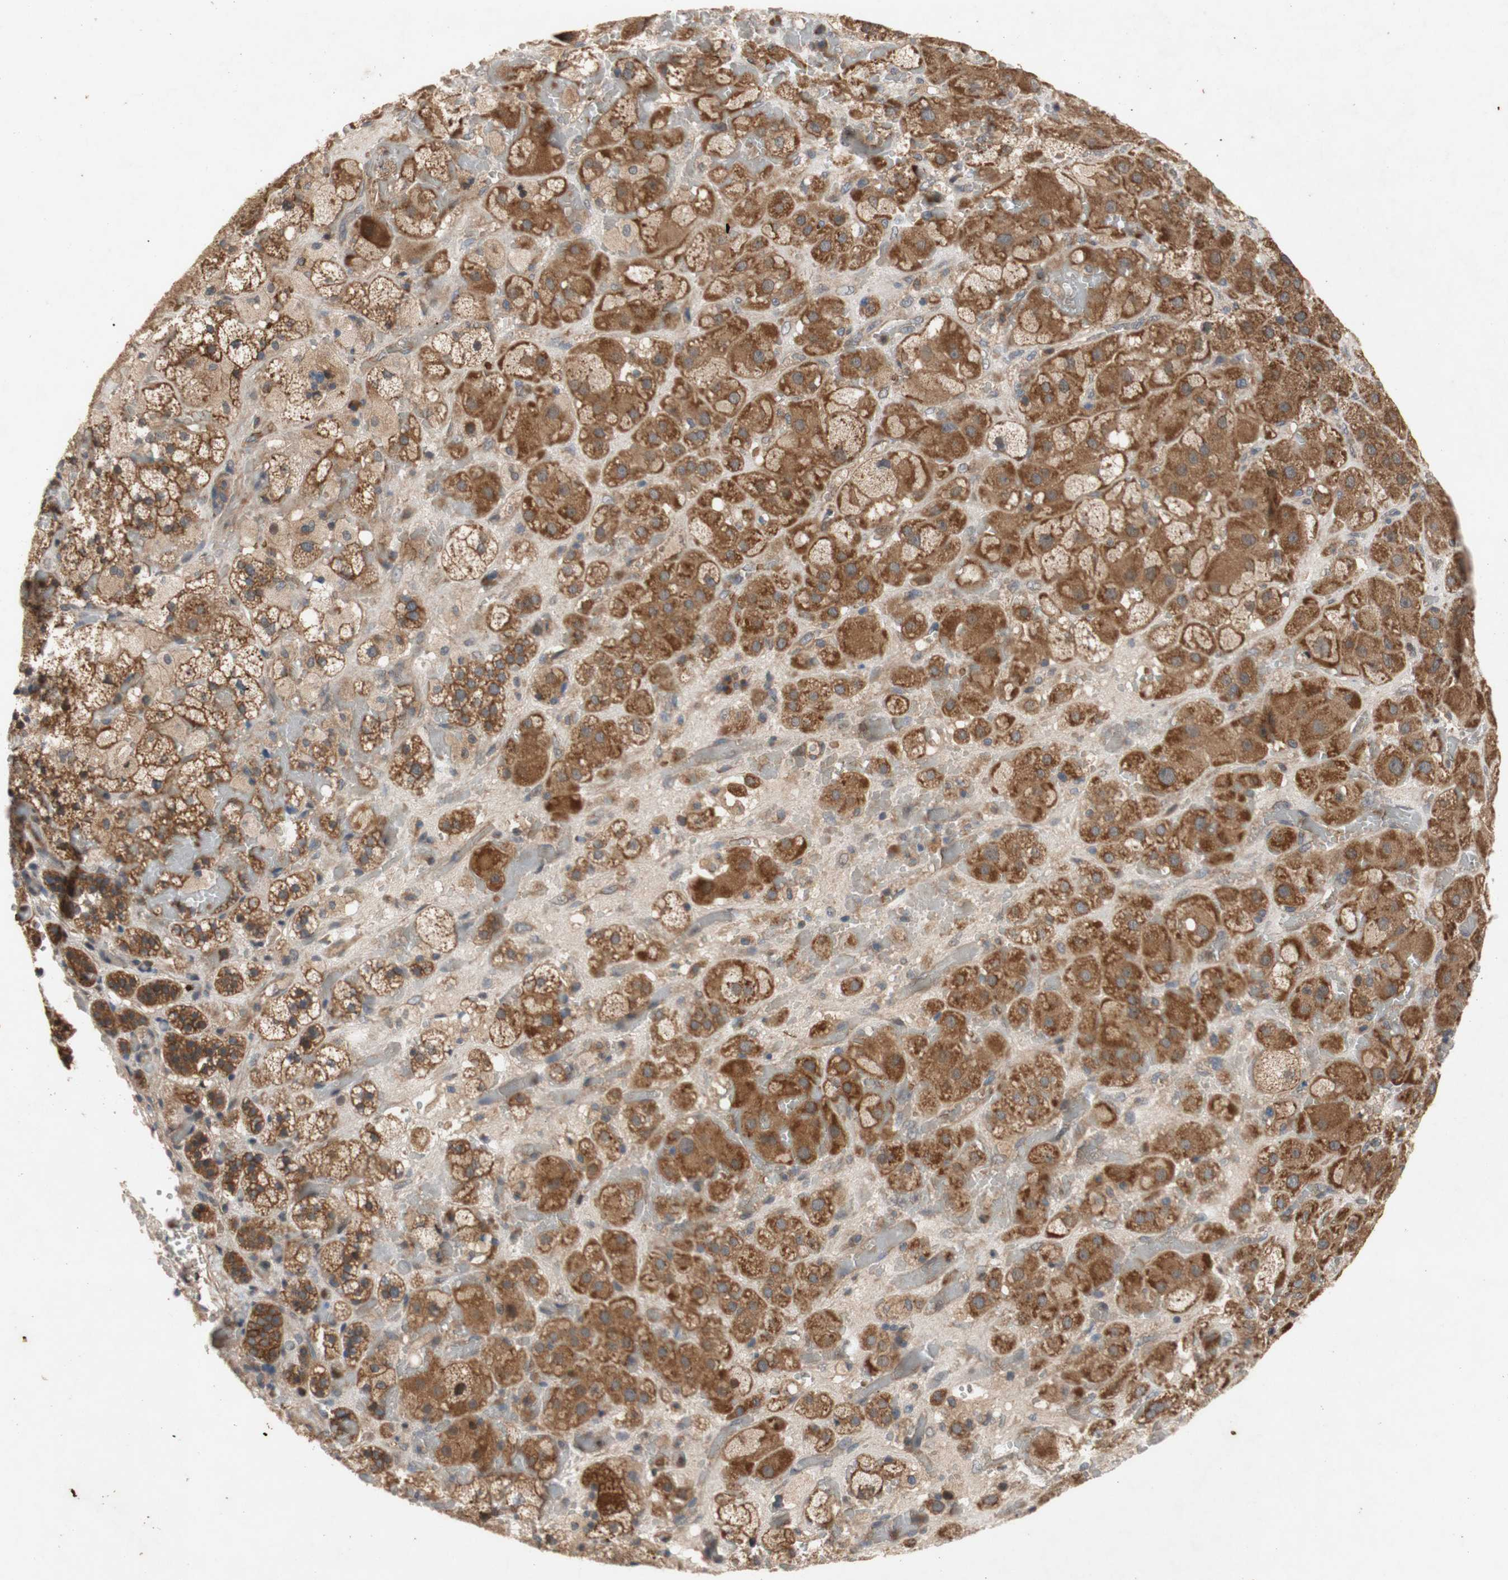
{"staining": {"intensity": "moderate", "quantity": ">75%", "location": "cytoplasmic/membranous,nuclear"}, "tissue": "adrenal gland", "cell_type": "Glandular cells", "image_type": "normal", "snomed": [{"axis": "morphology", "description": "Normal tissue, NOS"}, {"axis": "topography", "description": "Adrenal gland"}], "caption": "A photomicrograph showing moderate cytoplasmic/membranous,nuclear staining in about >75% of glandular cells in normal adrenal gland, as visualized by brown immunohistochemical staining.", "gene": "PKN1", "patient": {"sex": "female", "age": 47}}